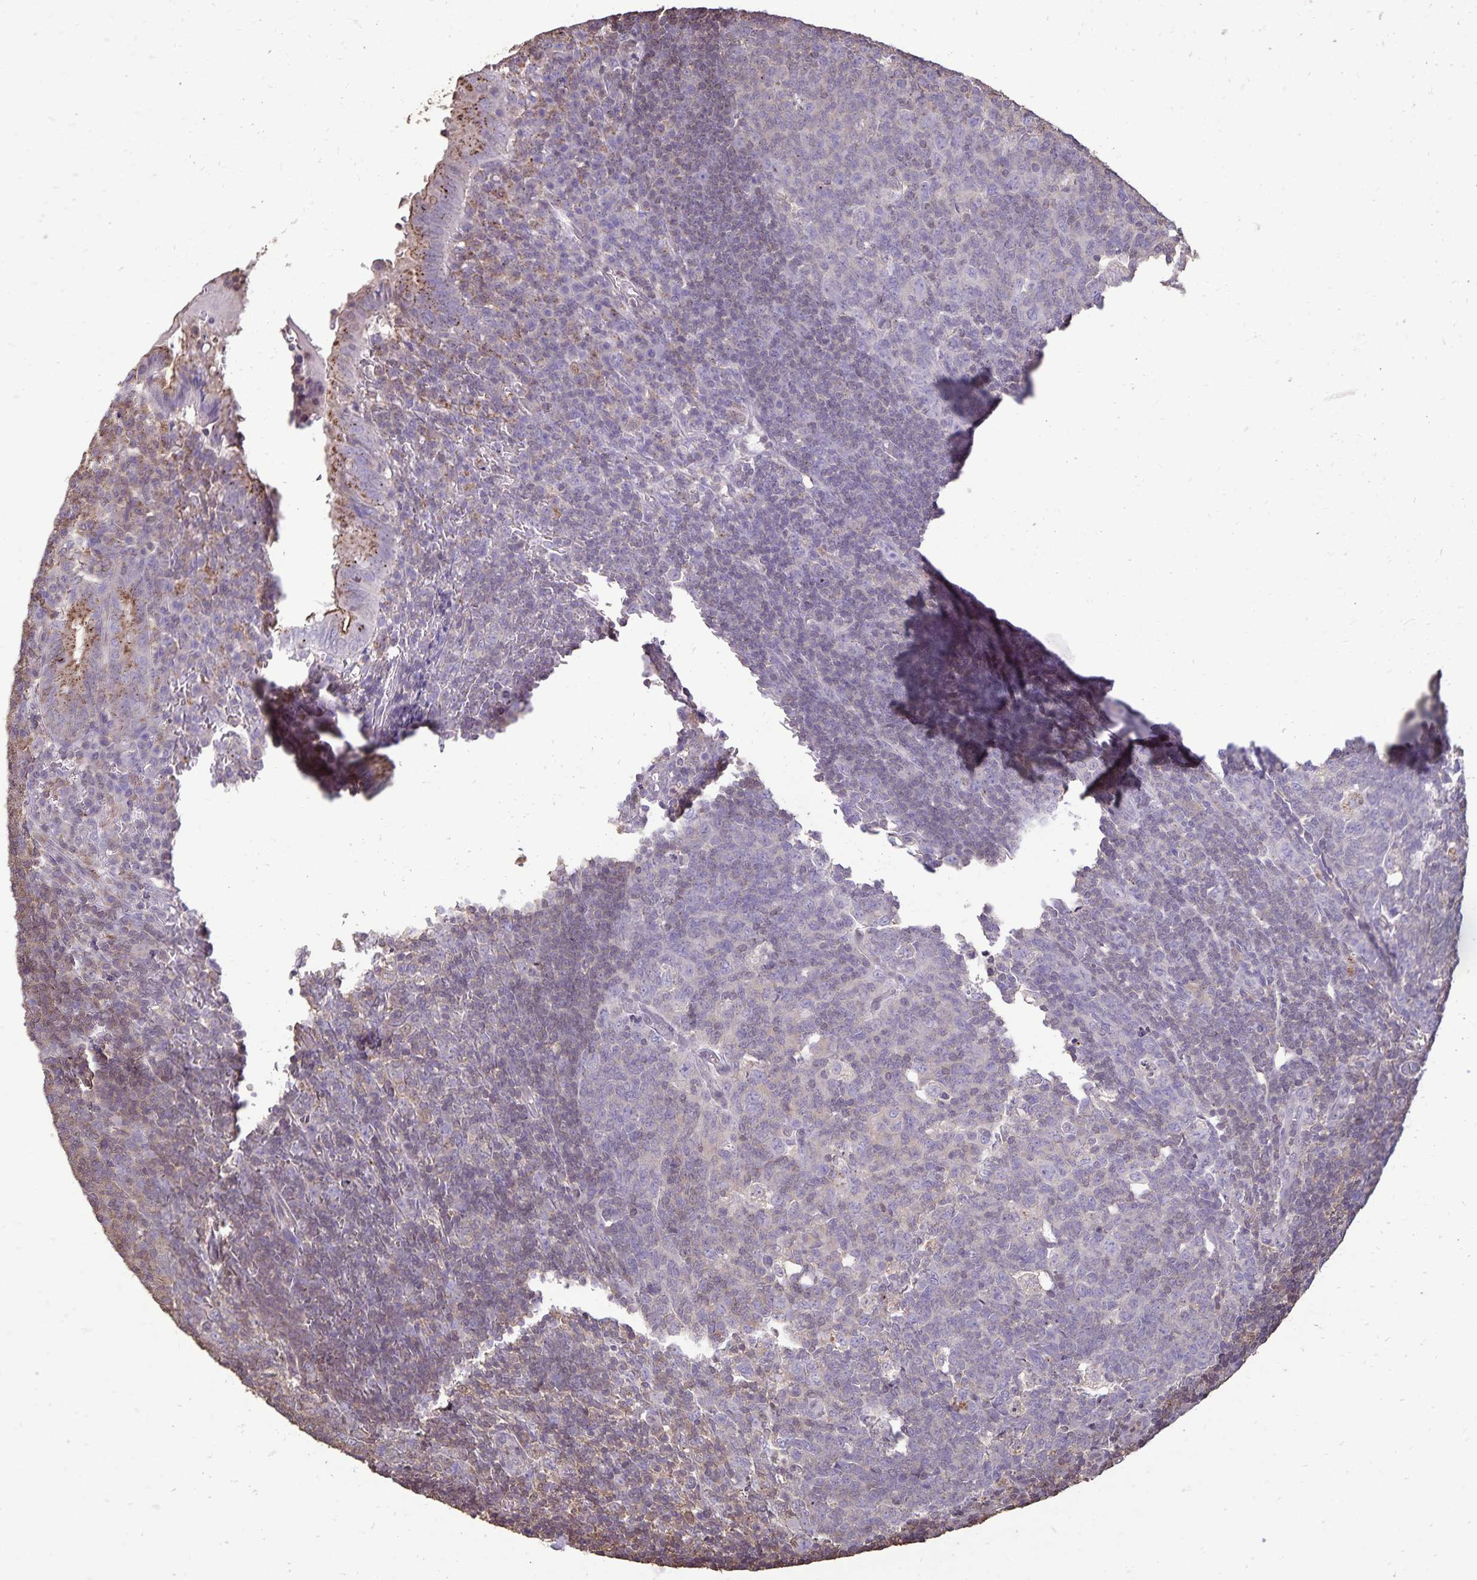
{"staining": {"intensity": "moderate", "quantity": ">75%", "location": "cytoplasmic/membranous"}, "tissue": "appendix", "cell_type": "Glandular cells", "image_type": "normal", "snomed": [{"axis": "morphology", "description": "Normal tissue, NOS"}, {"axis": "topography", "description": "Appendix"}], "caption": "Brown immunohistochemical staining in benign human appendix shows moderate cytoplasmic/membranous staining in approximately >75% of glandular cells.", "gene": "CHMP1B", "patient": {"sex": "male", "age": 18}}